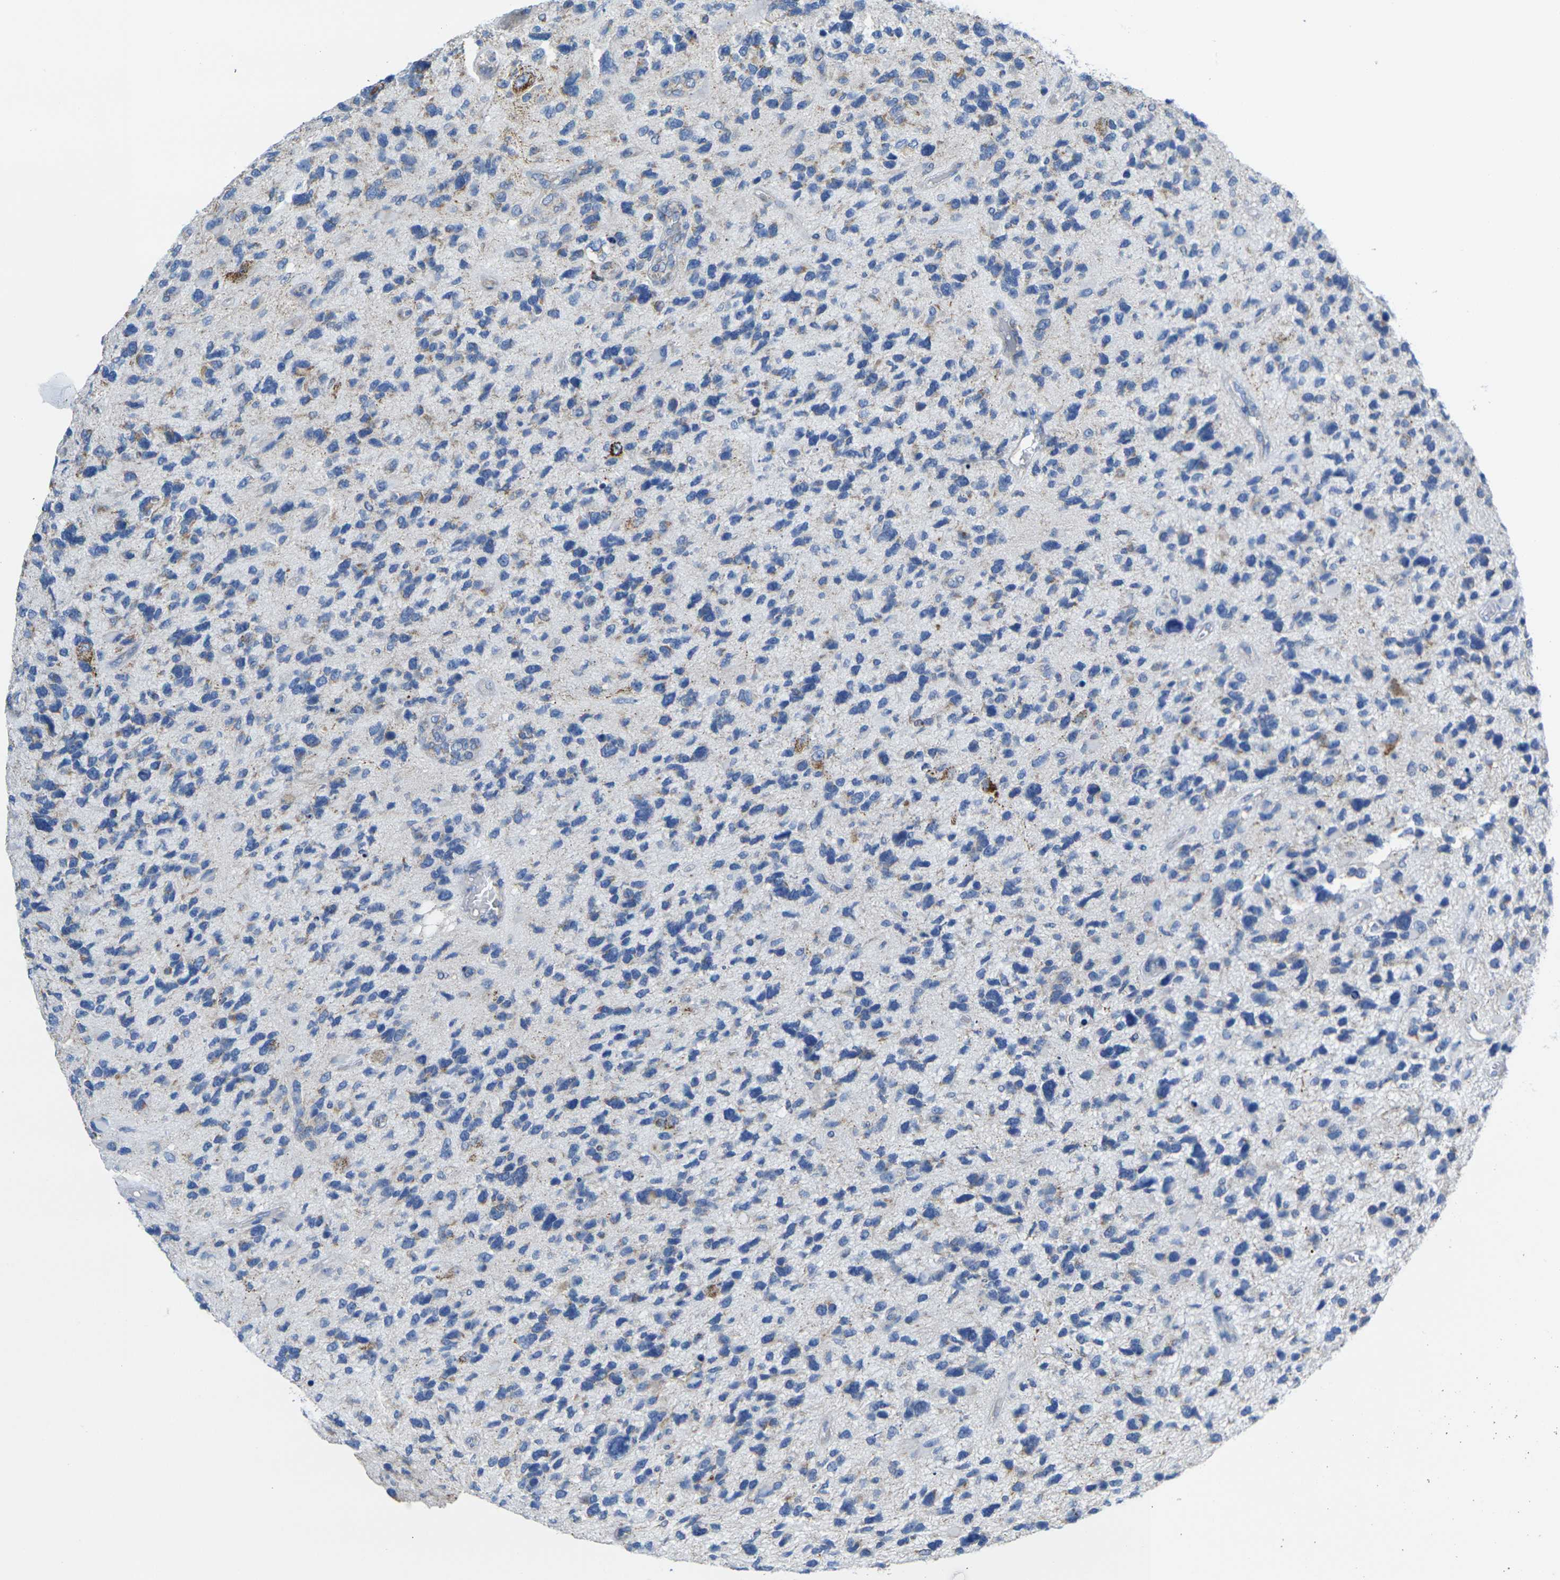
{"staining": {"intensity": "moderate", "quantity": "<25%", "location": "cytoplasmic/membranous"}, "tissue": "glioma", "cell_type": "Tumor cells", "image_type": "cancer", "snomed": [{"axis": "morphology", "description": "Glioma, malignant, High grade"}, {"axis": "topography", "description": "Brain"}], "caption": "IHC (DAB (3,3'-diaminobenzidine)) staining of glioma demonstrates moderate cytoplasmic/membranous protein staining in approximately <25% of tumor cells. The staining is performed using DAB brown chromogen to label protein expression. The nuclei are counter-stained blue using hematoxylin.", "gene": "TMEM204", "patient": {"sex": "female", "age": 58}}